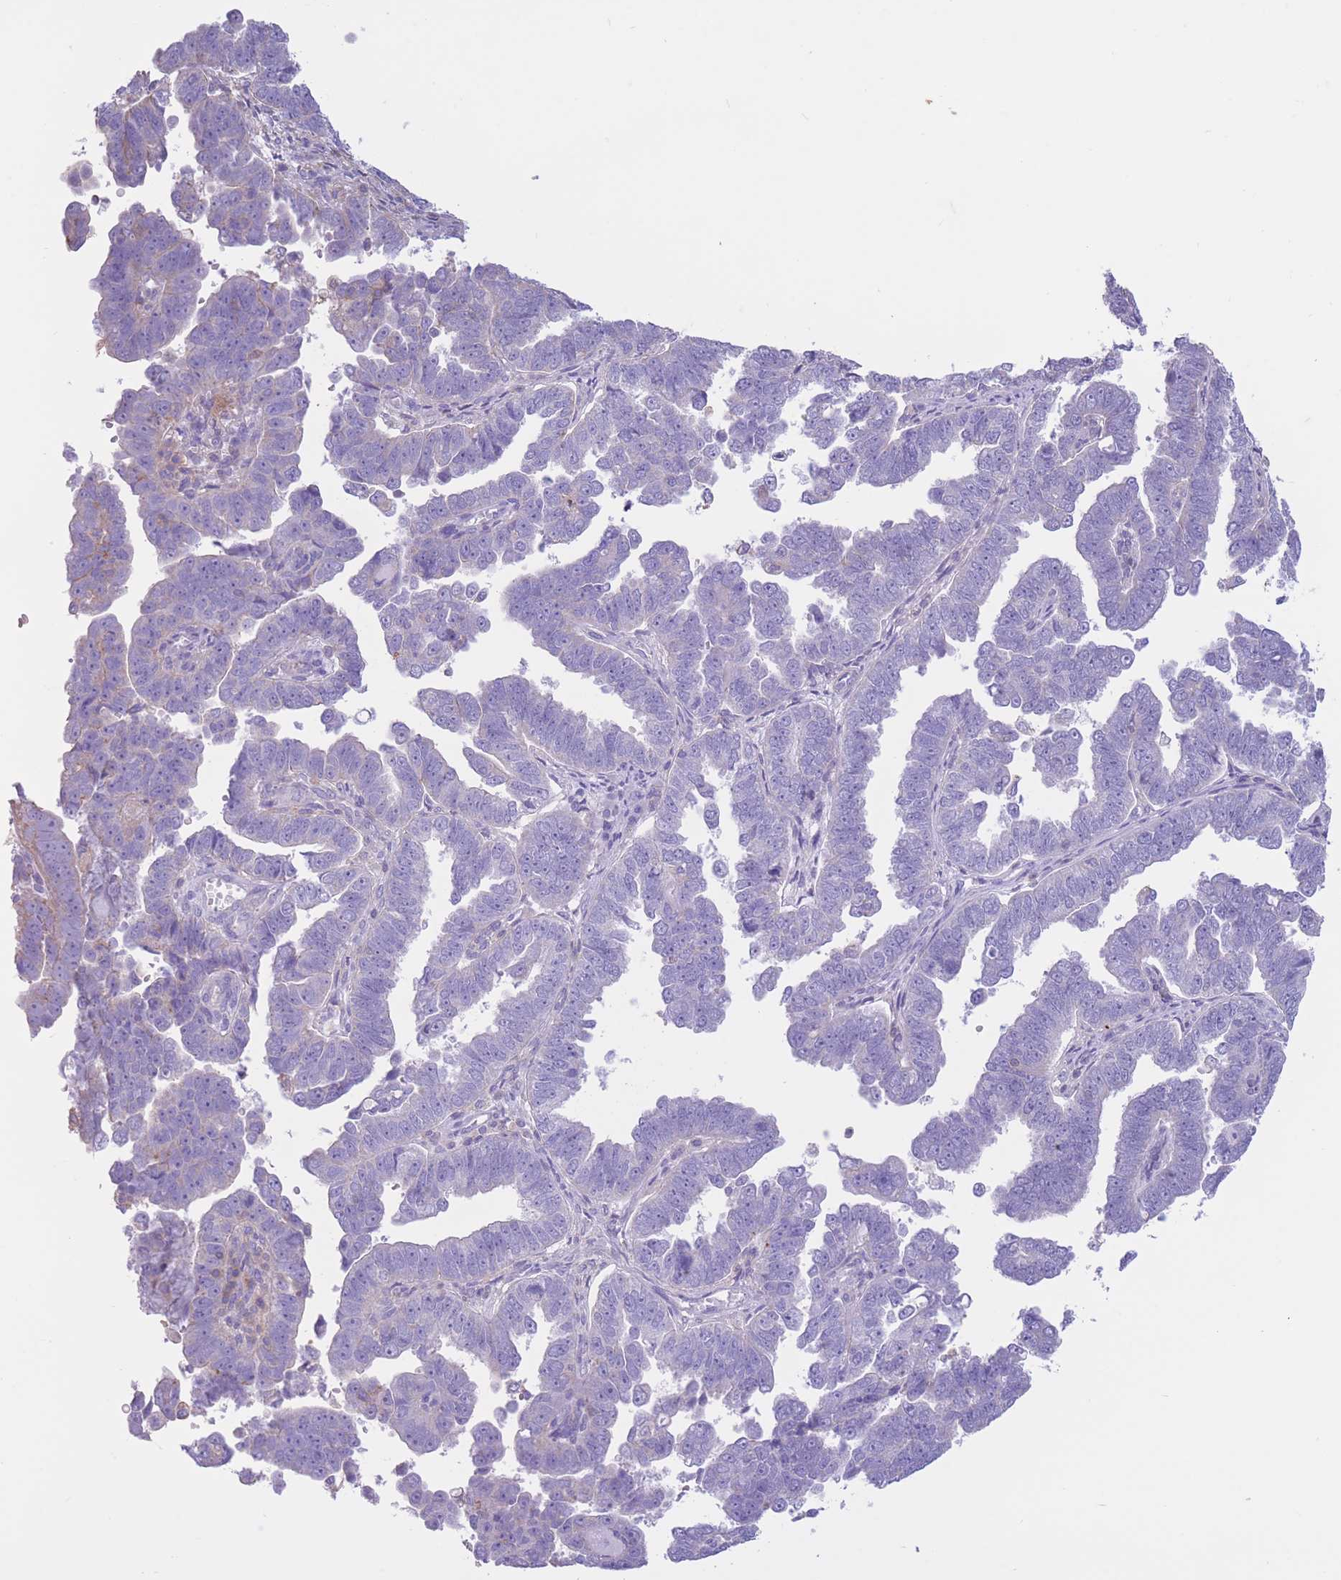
{"staining": {"intensity": "negative", "quantity": "none", "location": "none"}, "tissue": "endometrial cancer", "cell_type": "Tumor cells", "image_type": "cancer", "snomed": [{"axis": "morphology", "description": "Adenocarcinoma, NOS"}, {"axis": "topography", "description": "Endometrium"}], "caption": "This image is of adenocarcinoma (endometrial) stained with IHC to label a protein in brown with the nuclei are counter-stained blue. There is no staining in tumor cells.", "gene": "PDHA1", "patient": {"sex": "female", "age": 75}}